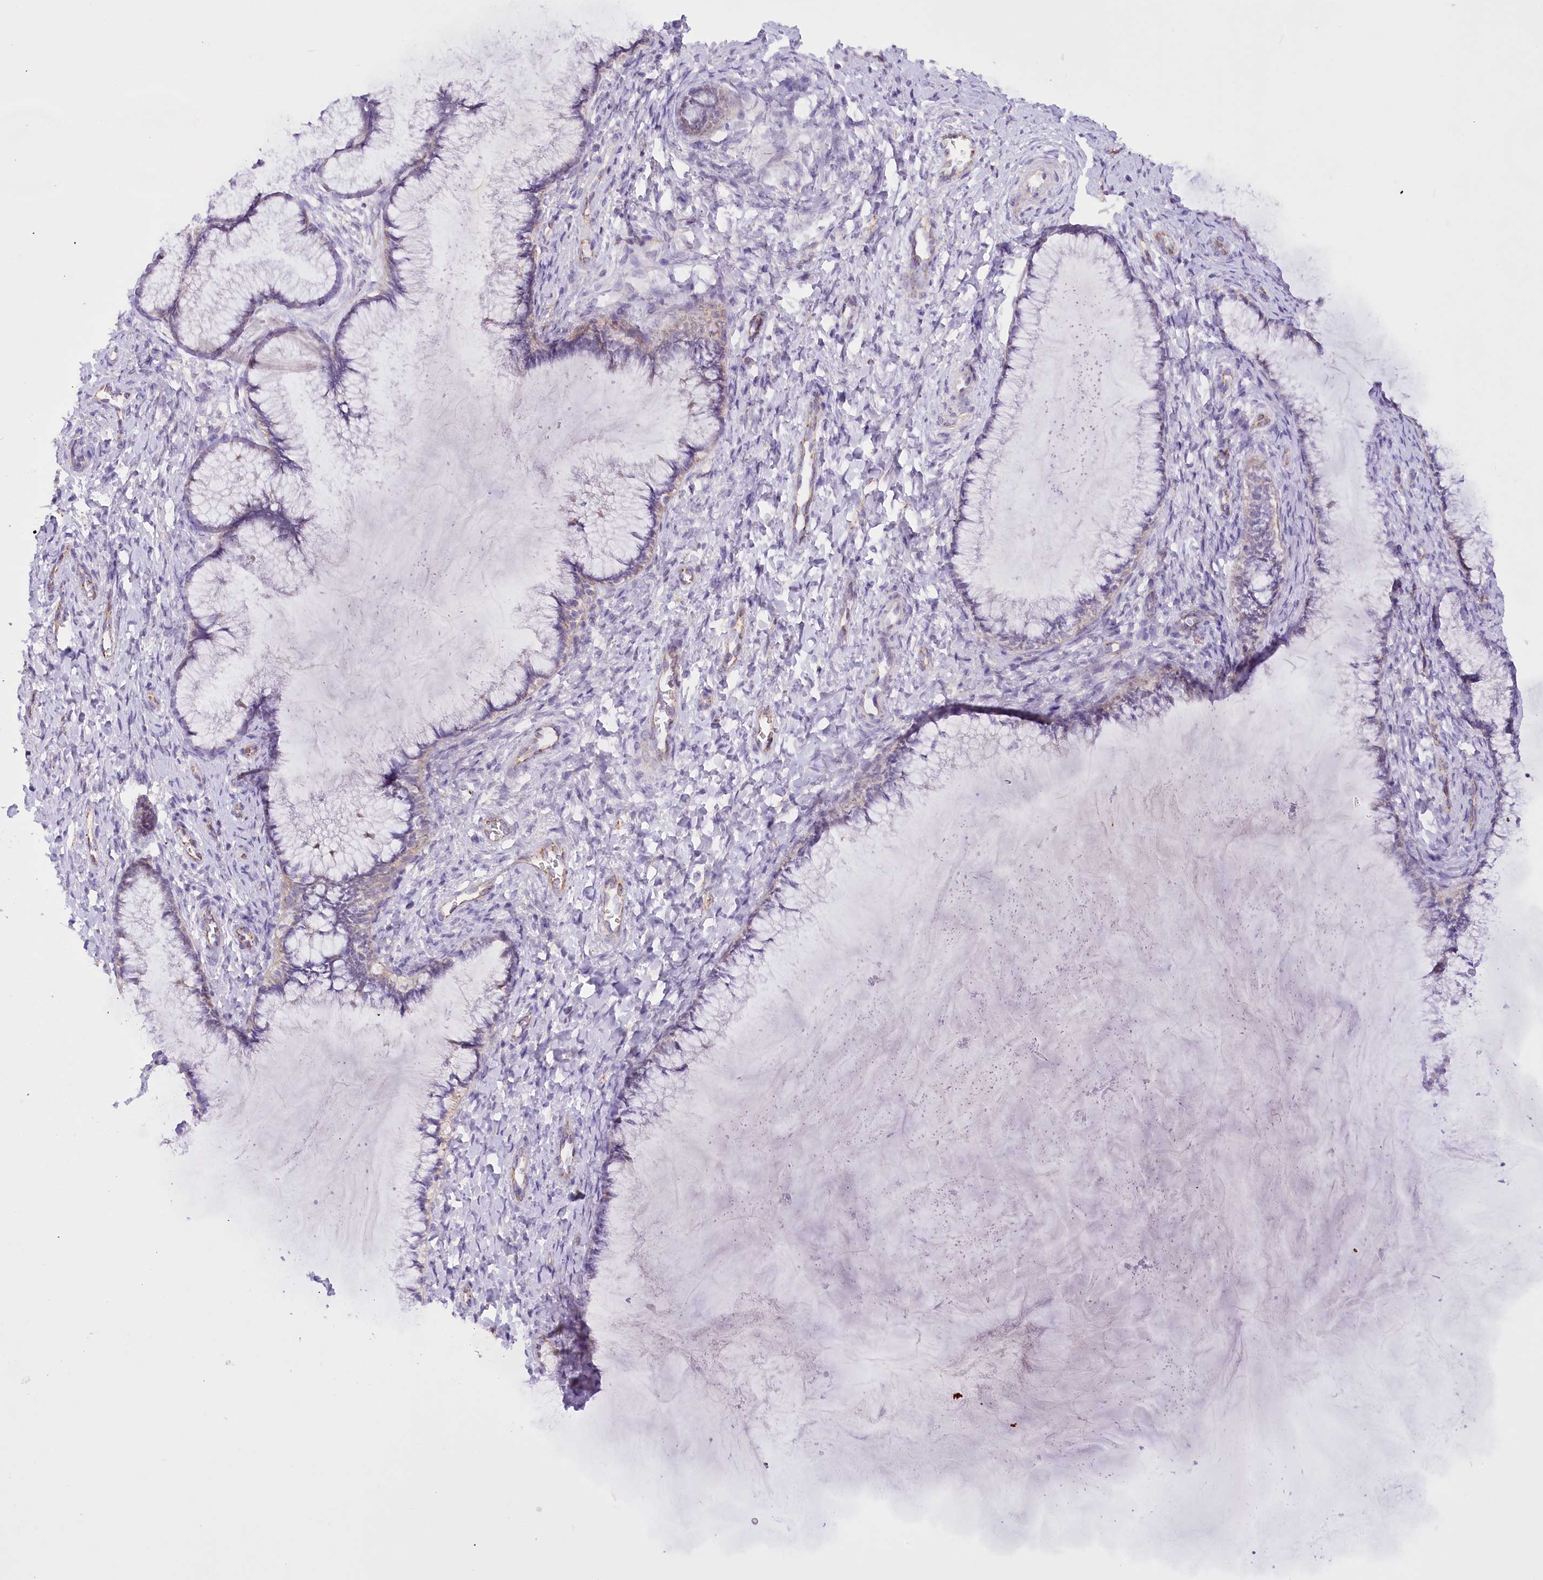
{"staining": {"intensity": "negative", "quantity": "none", "location": "none"}, "tissue": "cervix", "cell_type": "Glandular cells", "image_type": "normal", "snomed": [{"axis": "morphology", "description": "Normal tissue, NOS"}, {"axis": "morphology", "description": "Adenocarcinoma, NOS"}, {"axis": "topography", "description": "Cervix"}], "caption": "IHC image of benign cervix: cervix stained with DAB (3,3'-diaminobenzidine) demonstrates no significant protein staining in glandular cells.", "gene": "DCUN1D1", "patient": {"sex": "female", "age": 29}}